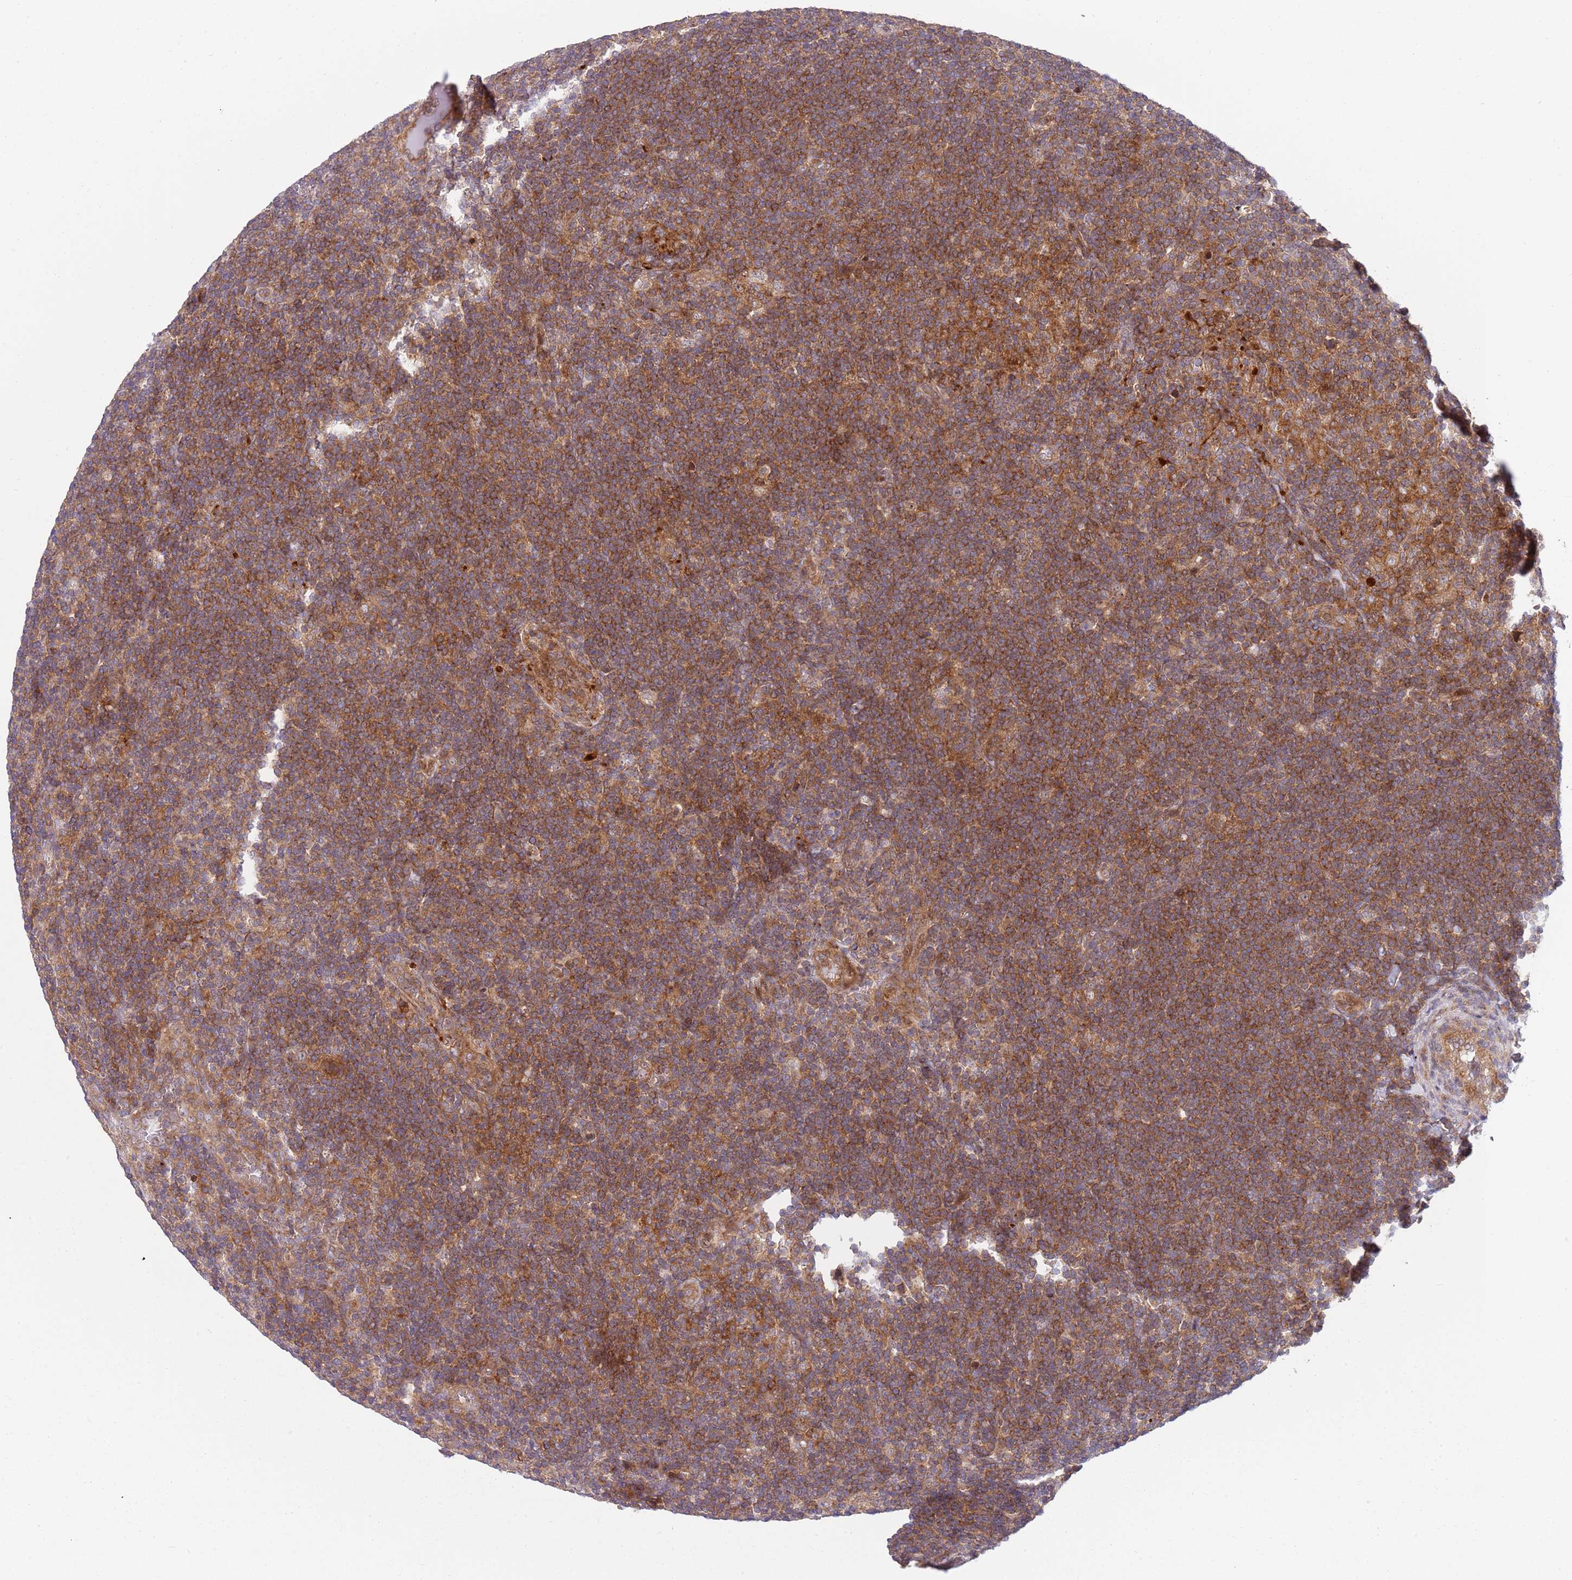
{"staining": {"intensity": "moderate", "quantity": "<25%", "location": "cytoplasmic/membranous"}, "tissue": "lymphoma", "cell_type": "Tumor cells", "image_type": "cancer", "snomed": [{"axis": "morphology", "description": "Hodgkin's disease, NOS"}, {"axis": "topography", "description": "Lymph node"}], "caption": "This is a histology image of IHC staining of Hodgkin's disease, which shows moderate positivity in the cytoplasmic/membranous of tumor cells.", "gene": "GGA1", "patient": {"sex": "female", "age": 57}}